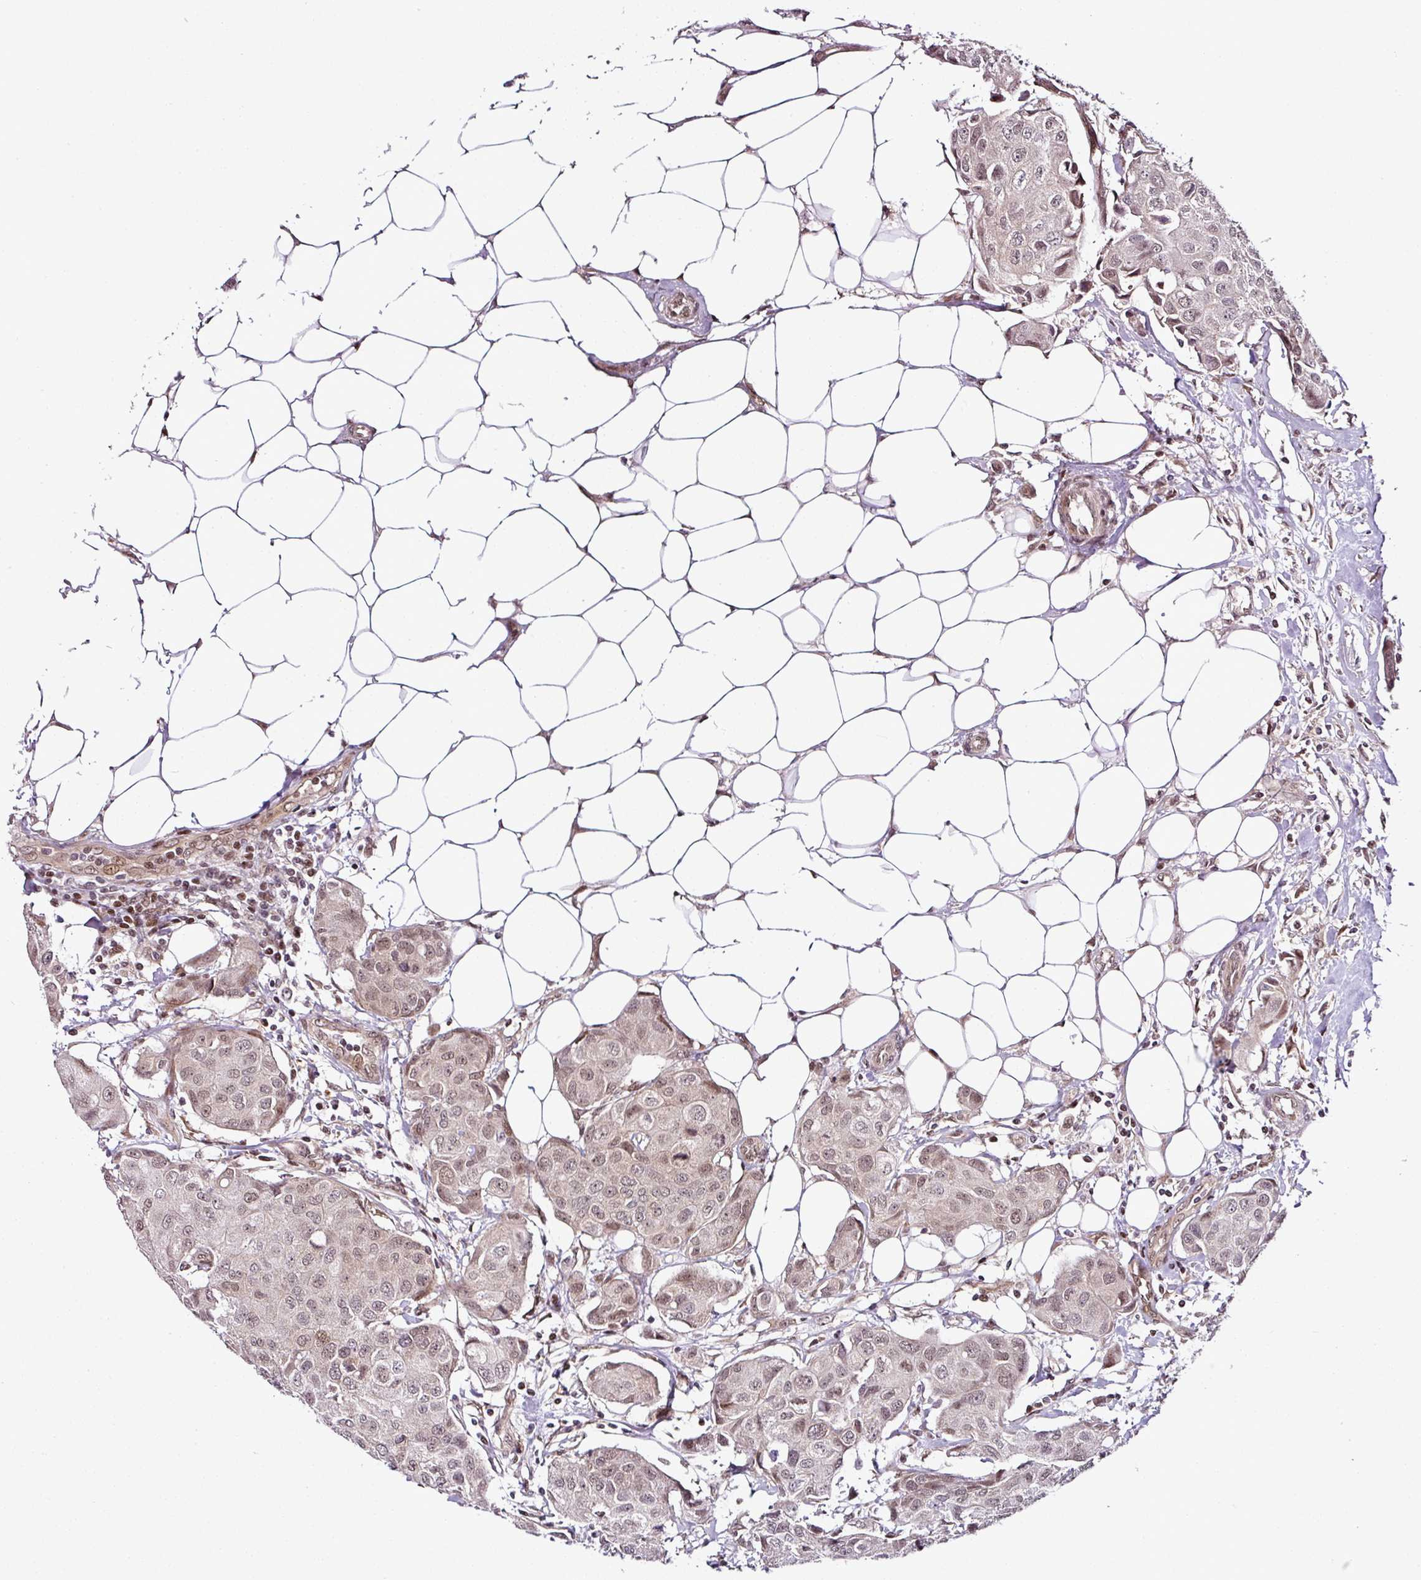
{"staining": {"intensity": "weak", "quantity": "25%-75%", "location": "nuclear"}, "tissue": "breast cancer", "cell_type": "Tumor cells", "image_type": "cancer", "snomed": [{"axis": "morphology", "description": "Duct carcinoma"}, {"axis": "topography", "description": "Breast"}, {"axis": "topography", "description": "Lymph node"}], "caption": "This is a histology image of immunohistochemistry (IHC) staining of breast cancer, which shows weak positivity in the nuclear of tumor cells.", "gene": "COPRS", "patient": {"sex": "female", "age": 80}}